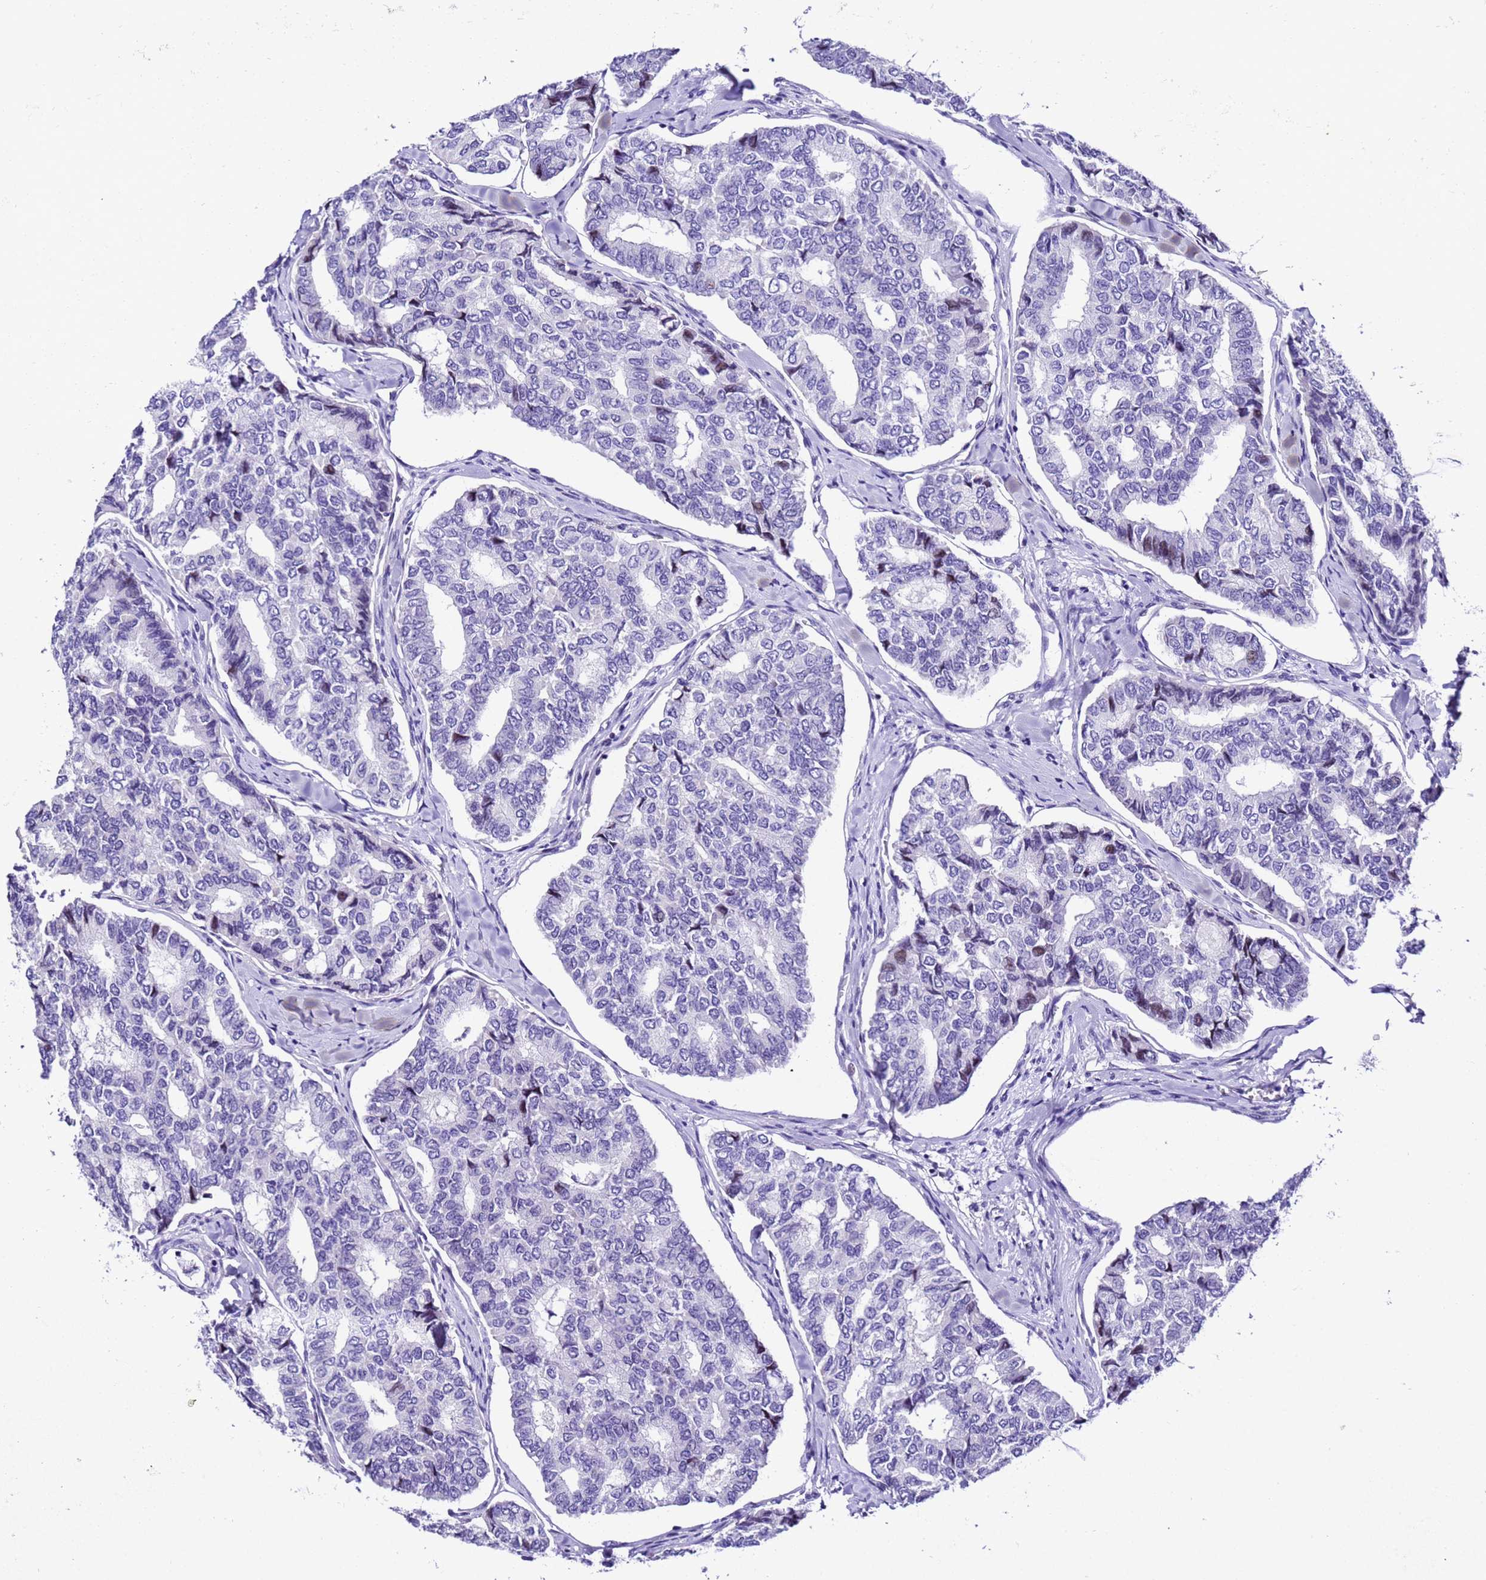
{"staining": {"intensity": "negative", "quantity": "none", "location": "none"}, "tissue": "thyroid cancer", "cell_type": "Tumor cells", "image_type": "cancer", "snomed": [{"axis": "morphology", "description": "Papillary adenocarcinoma, NOS"}, {"axis": "topography", "description": "Thyroid gland"}], "caption": "DAB immunohistochemical staining of human thyroid cancer shows no significant positivity in tumor cells.", "gene": "ZNF417", "patient": {"sex": "female", "age": 35}}